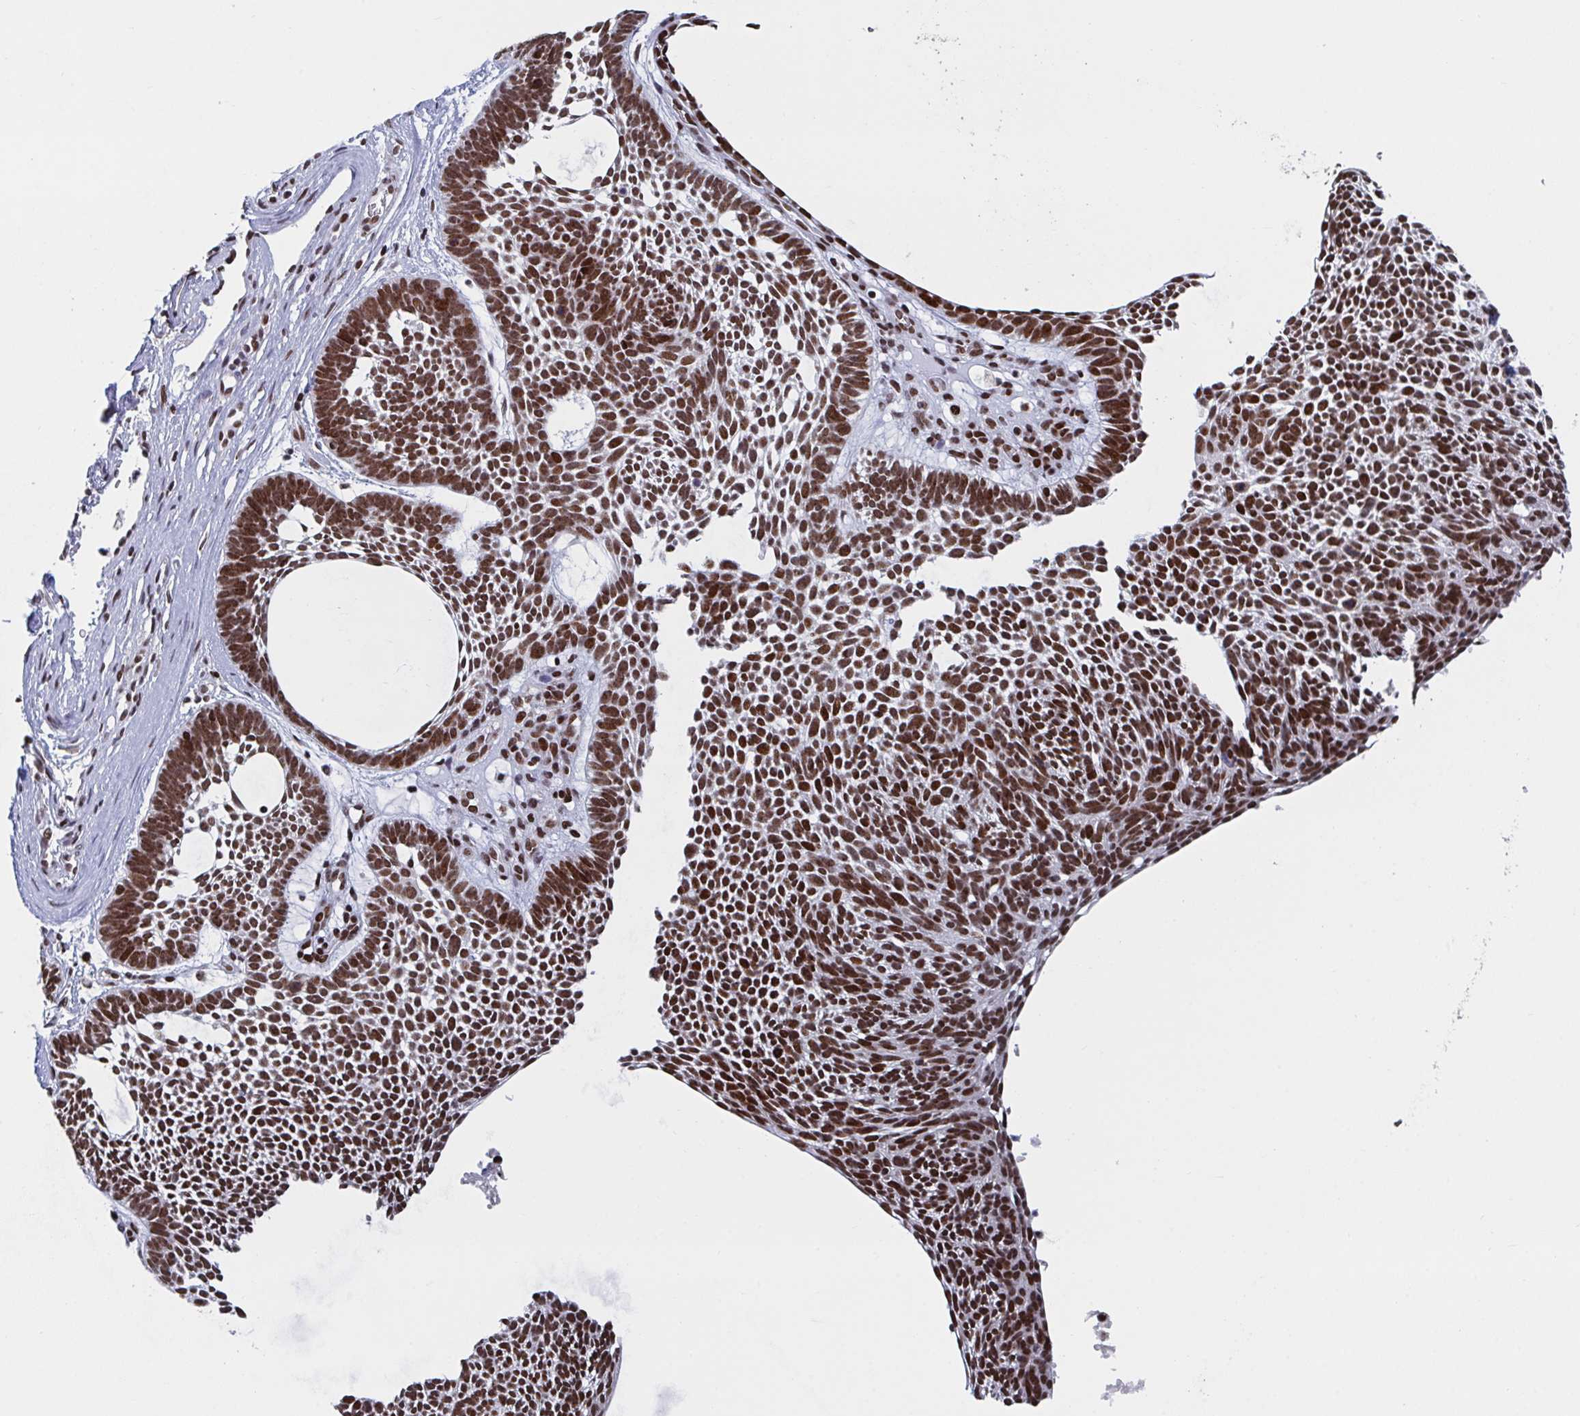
{"staining": {"intensity": "strong", "quantity": ">75%", "location": "nuclear"}, "tissue": "skin cancer", "cell_type": "Tumor cells", "image_type": "cancer", "snomed": [{"axis": "morphology", "description": "Basal cell carcinoma"}, {"axis": "topography", "description": "Skin"}, {"axis": "topography", "description": "Skin of face"}], "caption": "The image shows staining of skin basal cell carcinoma, revealing strong nuclear protein staining (brown color) within tumor cells. (DAB (3,3'-diaminobenzidine) = brown stain, brightfield microscopy at high magnification).", "gene": "ZNF607", "patient": {"sex": "male", "age": 83}}